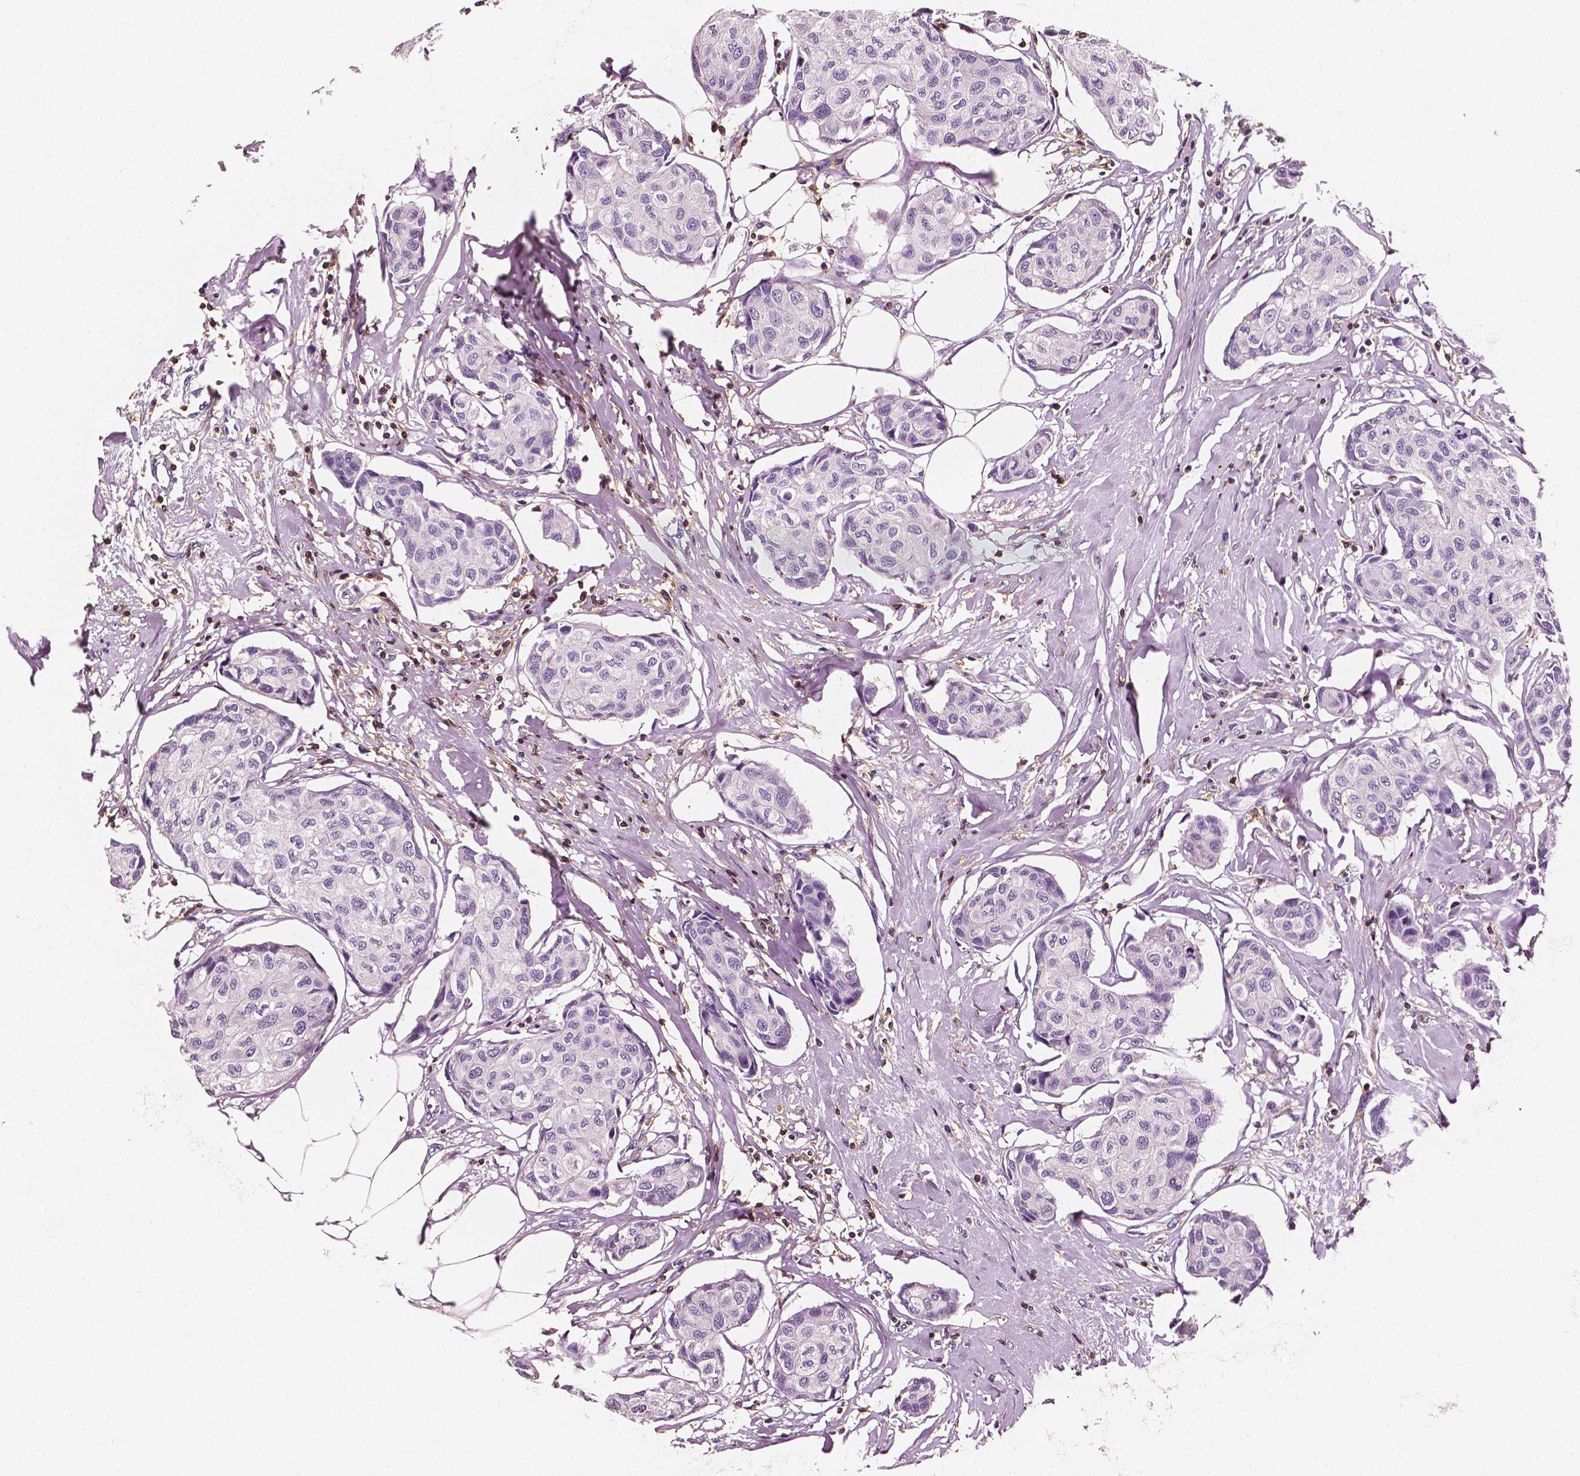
{"staining": {"intensity": "negative", "quantity": "none", "location": "none"}, "tissue": "breast cancer", "cell_type": "Tumor cells", "image_type": "cancer", "snomed": [{"axis": "morphology", "description": "Duct carcinoma"}, {"axis": "topography", "description": "Breast"}], "caption": "This is a image of immunohistochemistry (IHC) staining of breast intraductal carcinoma, which shows no positivity in tumor cells.", "gene": "PTPRC", "patient": {"sex": "female", "age": 80}}